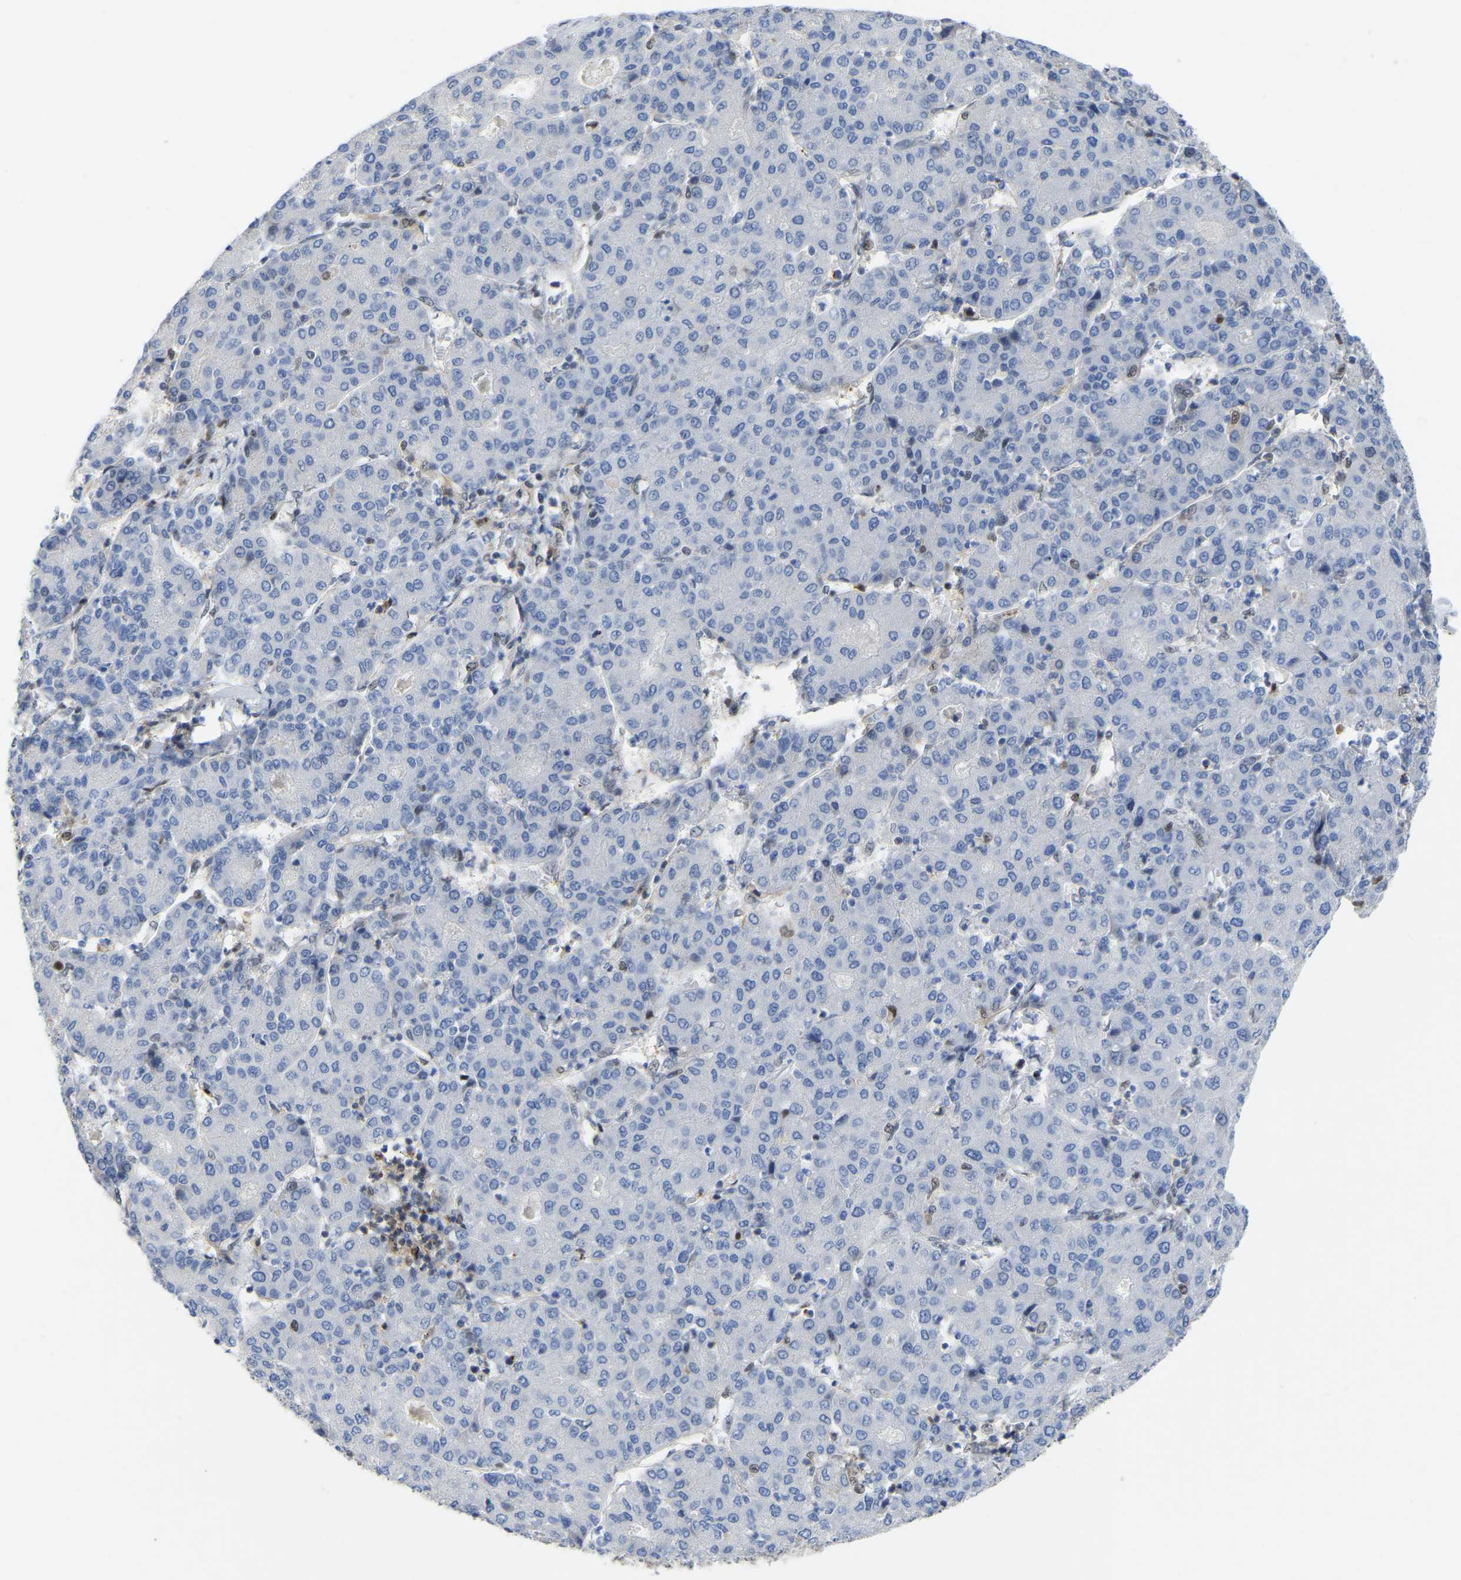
{"staining": {"intensity": "negative", "quantity": "none", "location": "none"}, "tissue": "liver cancer", "cell_type": "Tumor cells", "image_type": "cancer", "snomed": [{"axis": "morphology", "description": "Carcinoma, Hepatocellular, NOS"}, {"axis": "topography", "description": "Liver"}], "caption": "Immunohistochemical staining of liver cancer (hepatocellular carcinoma) exhibits no significant positivity in tumor cells.", "gene": "KLRG2", "patient": {"sex": "male", "age": 65}}